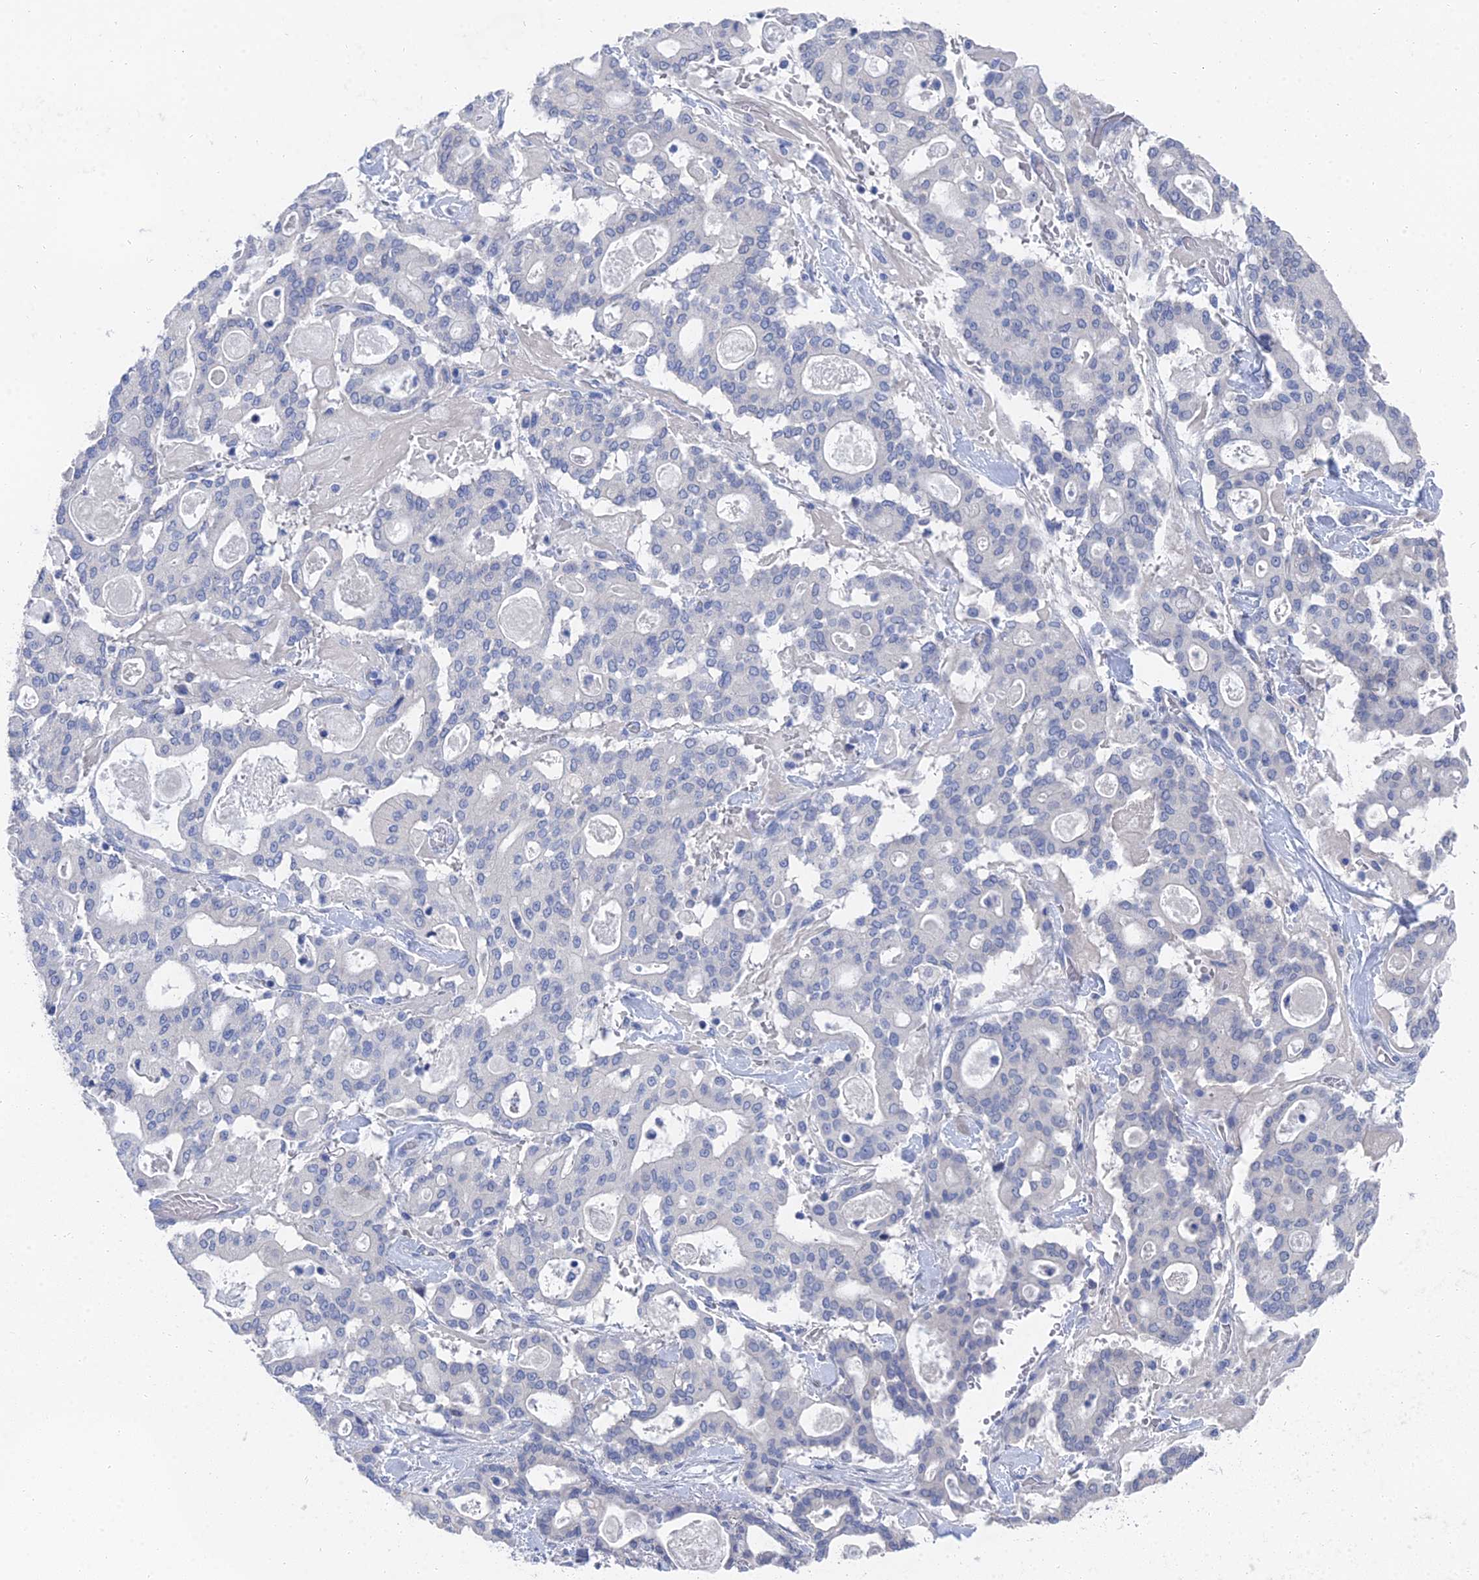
{"staining": {"intensity": "negative", "quantity": "none", "location": "none"}, "tissue": "pancreatic cancer", "cell_type": "Tumor cells", "image_type": "cancer", "snomed": [{"axis": "morphology", "description": "Adenocarcinoma, NOS"}, {"axis": "topography", "description": "Pancreas"}], "caption": "This is an immunohistochemistry photomicrograph of human pancreatic cancer (adenocarcinoma). There is no positivity in tumor cells.", "gene": "GFAP", "patient": {"sex": "male", "age": 63}}